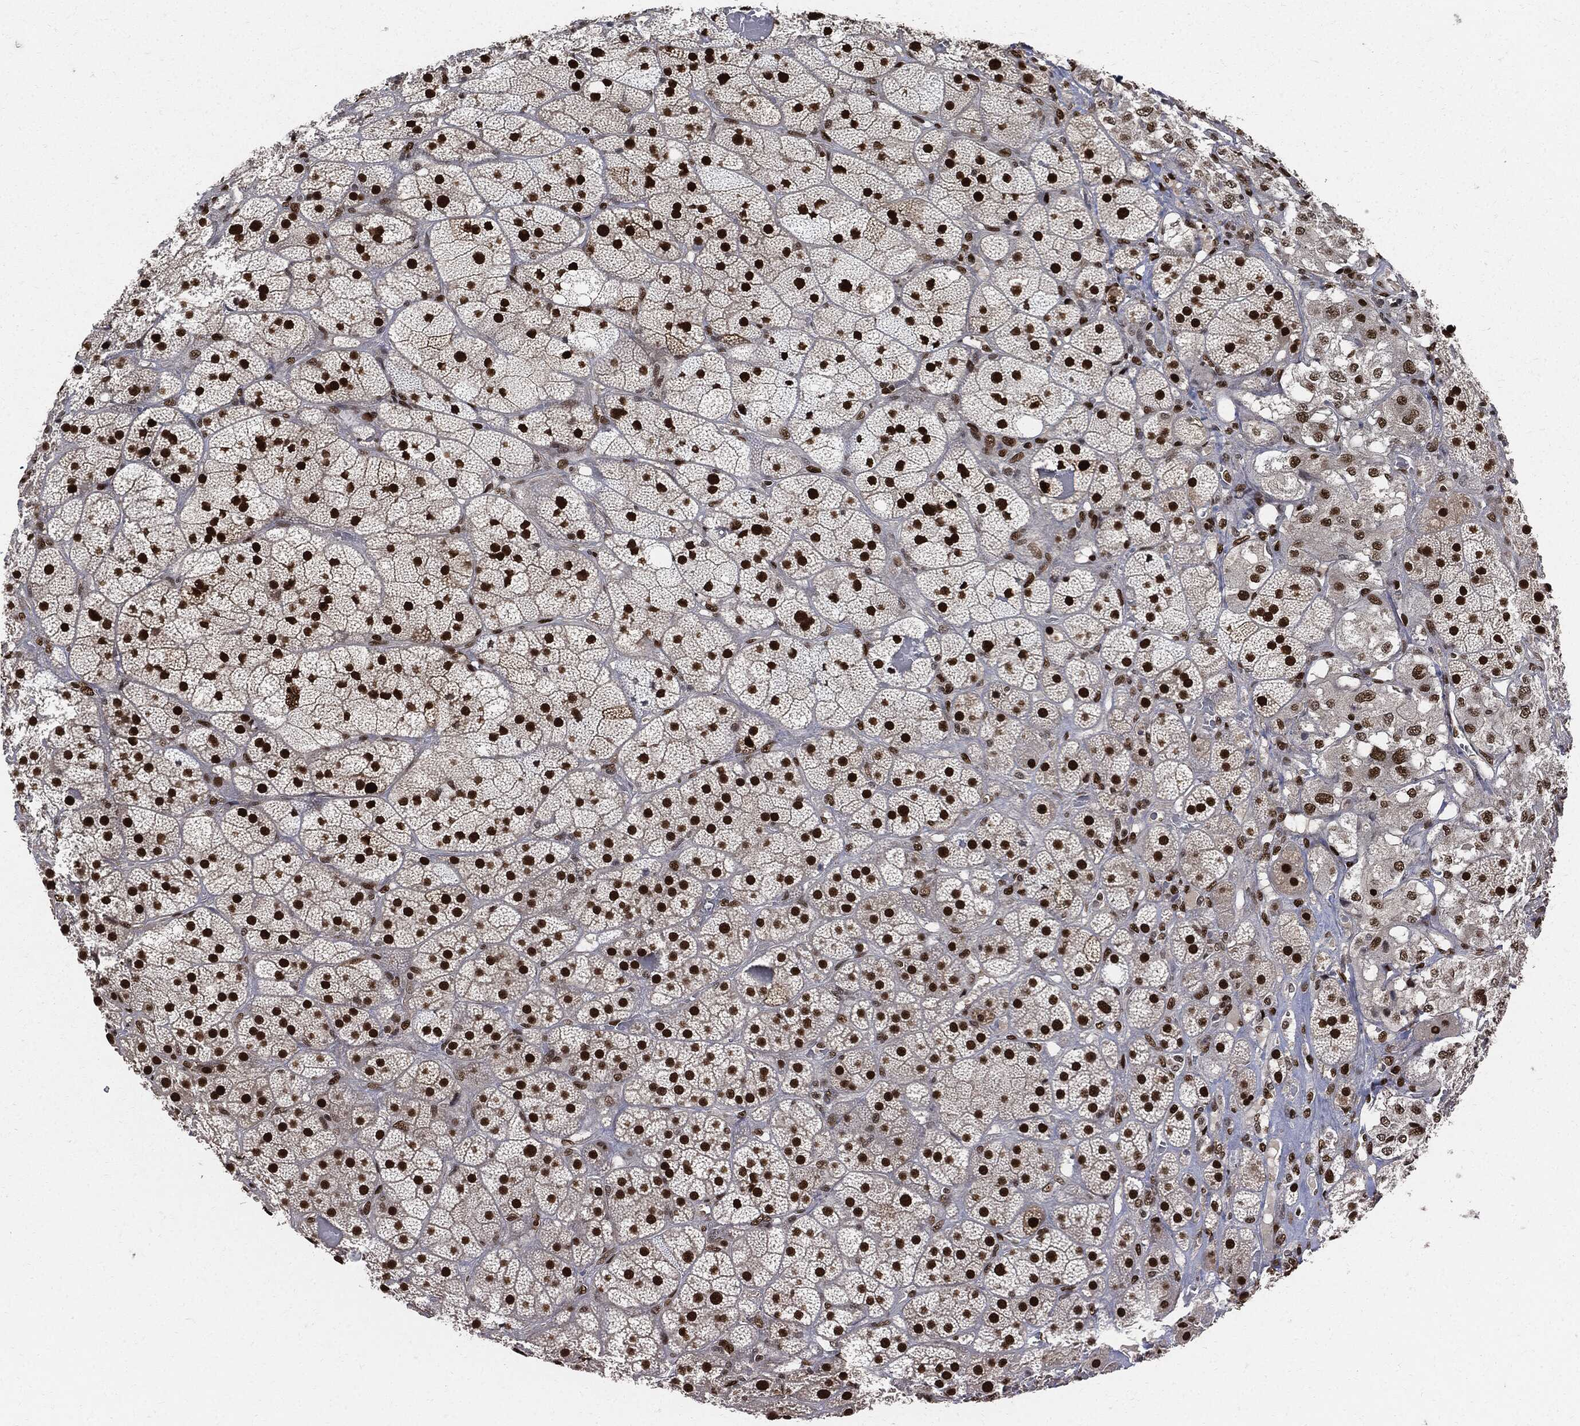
{"staining": {"intensity": "strong", "quantity": ">75%", "location": "nuclear"}, "tissue": "adrenal gland", "cell_type": "Glandular cells", "image_type": "normal", "snomed": [{"axis": "morphology", "description": "Normal tissue, NOS"}, {"axis": "topography", "description": "Adrenal gland"}], "caption": "Normal adrenal gland was stained to show a protein in brown. There is high levels of strong nuclear staining in approximately >75% of glandular cells.", "gene": "PCNA", "patient": {"sex": "male", "age": 57}}